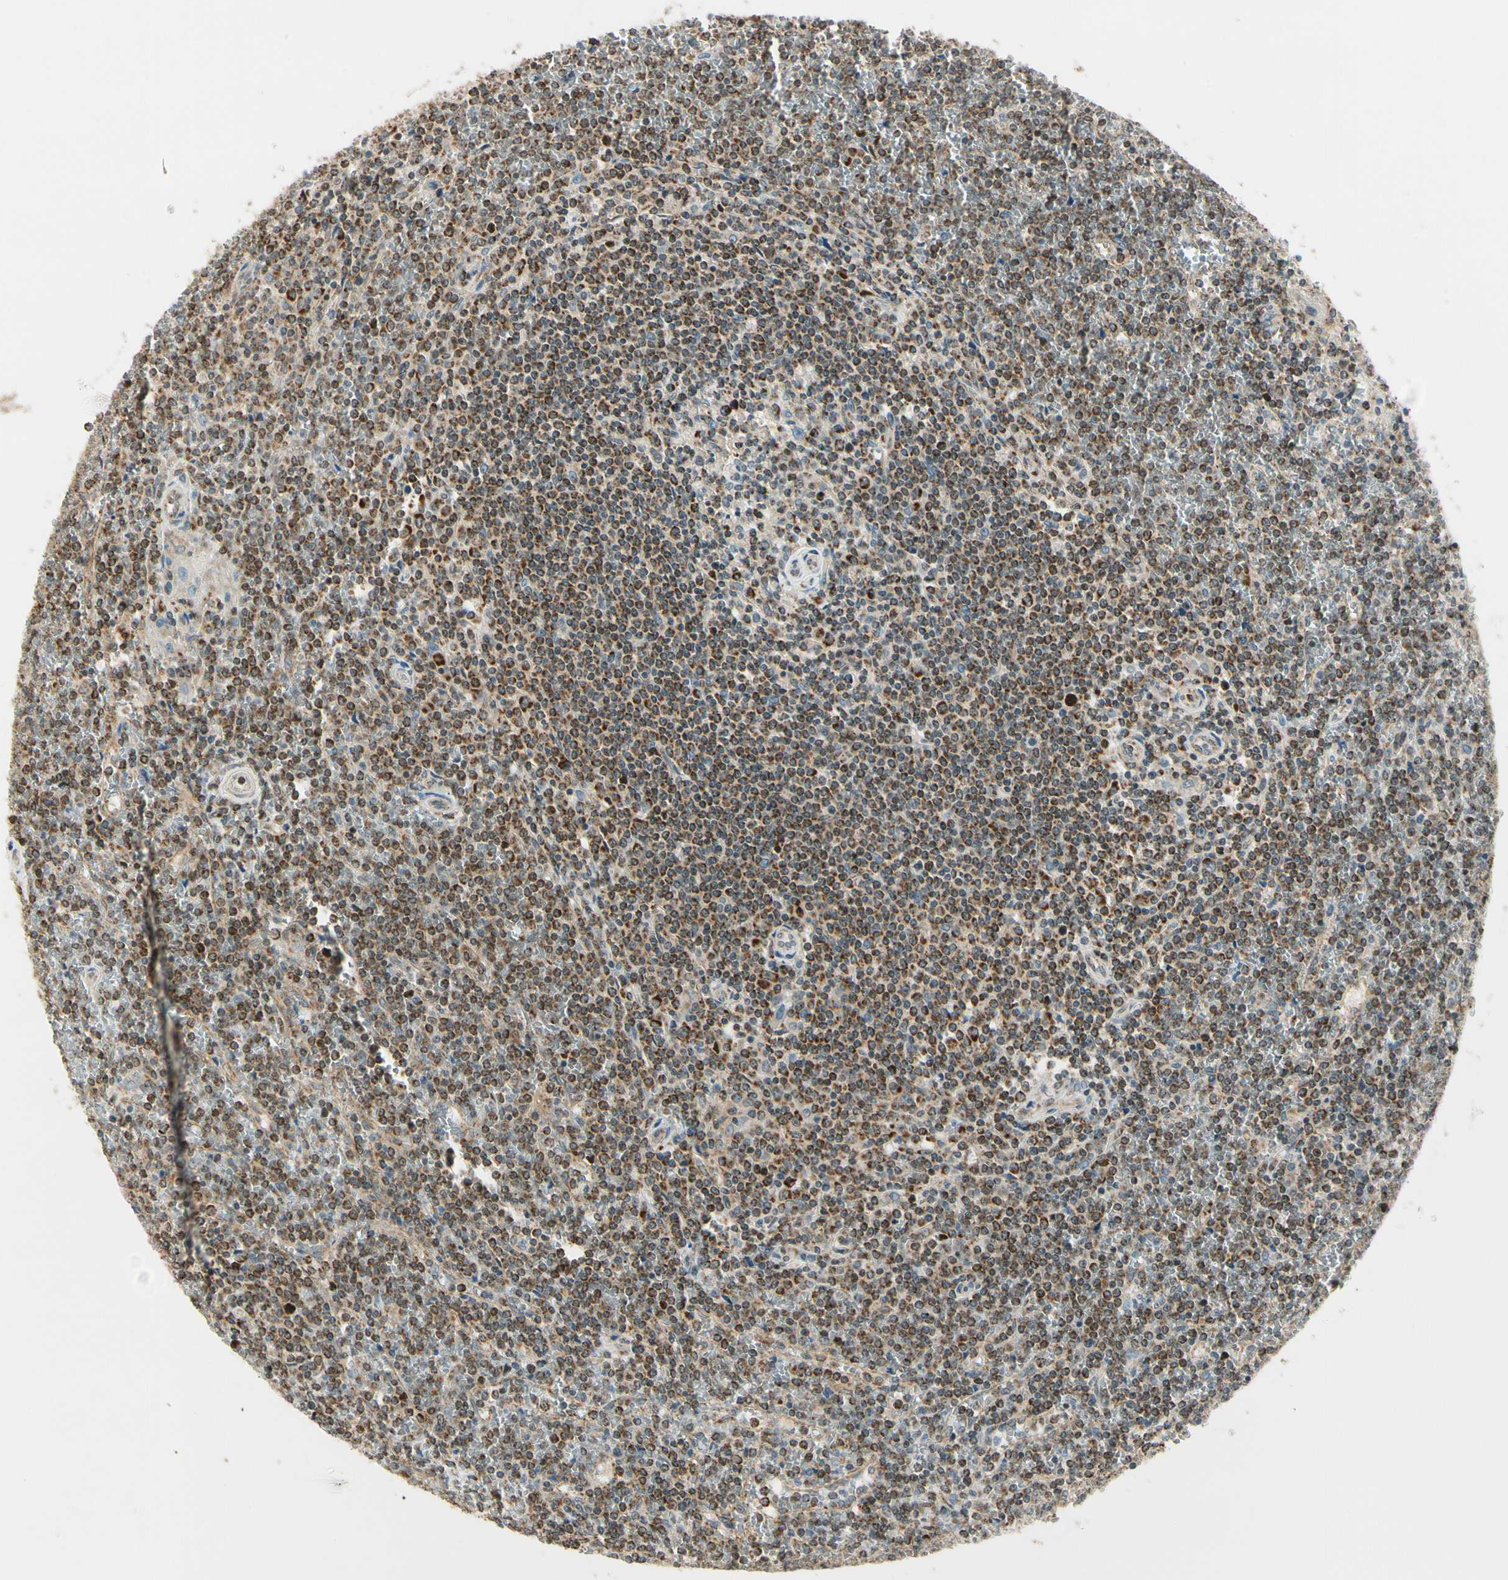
{"staining": {"intensity": "moderate", "quantity": ">75%", "location": "cytoplasmic/membranous"}, "tissue": "lymphoma", "cell_type": "Tumor cells", "image_type": "cancer", "snomed": [{"axis": "morphology", "description": "Malignant lymphoma, non-Hodgkin's type, Low grade"}, {"axis": "topography", "description": "Spleen"}], "caption": "A medium amount of moderate cytoplasmic/membranous staining is appreciated in about >75% of tumor cells in lymphoma tissue.", "gene": "KHDC4", "patient": {"sex": "female", "age": 19}}